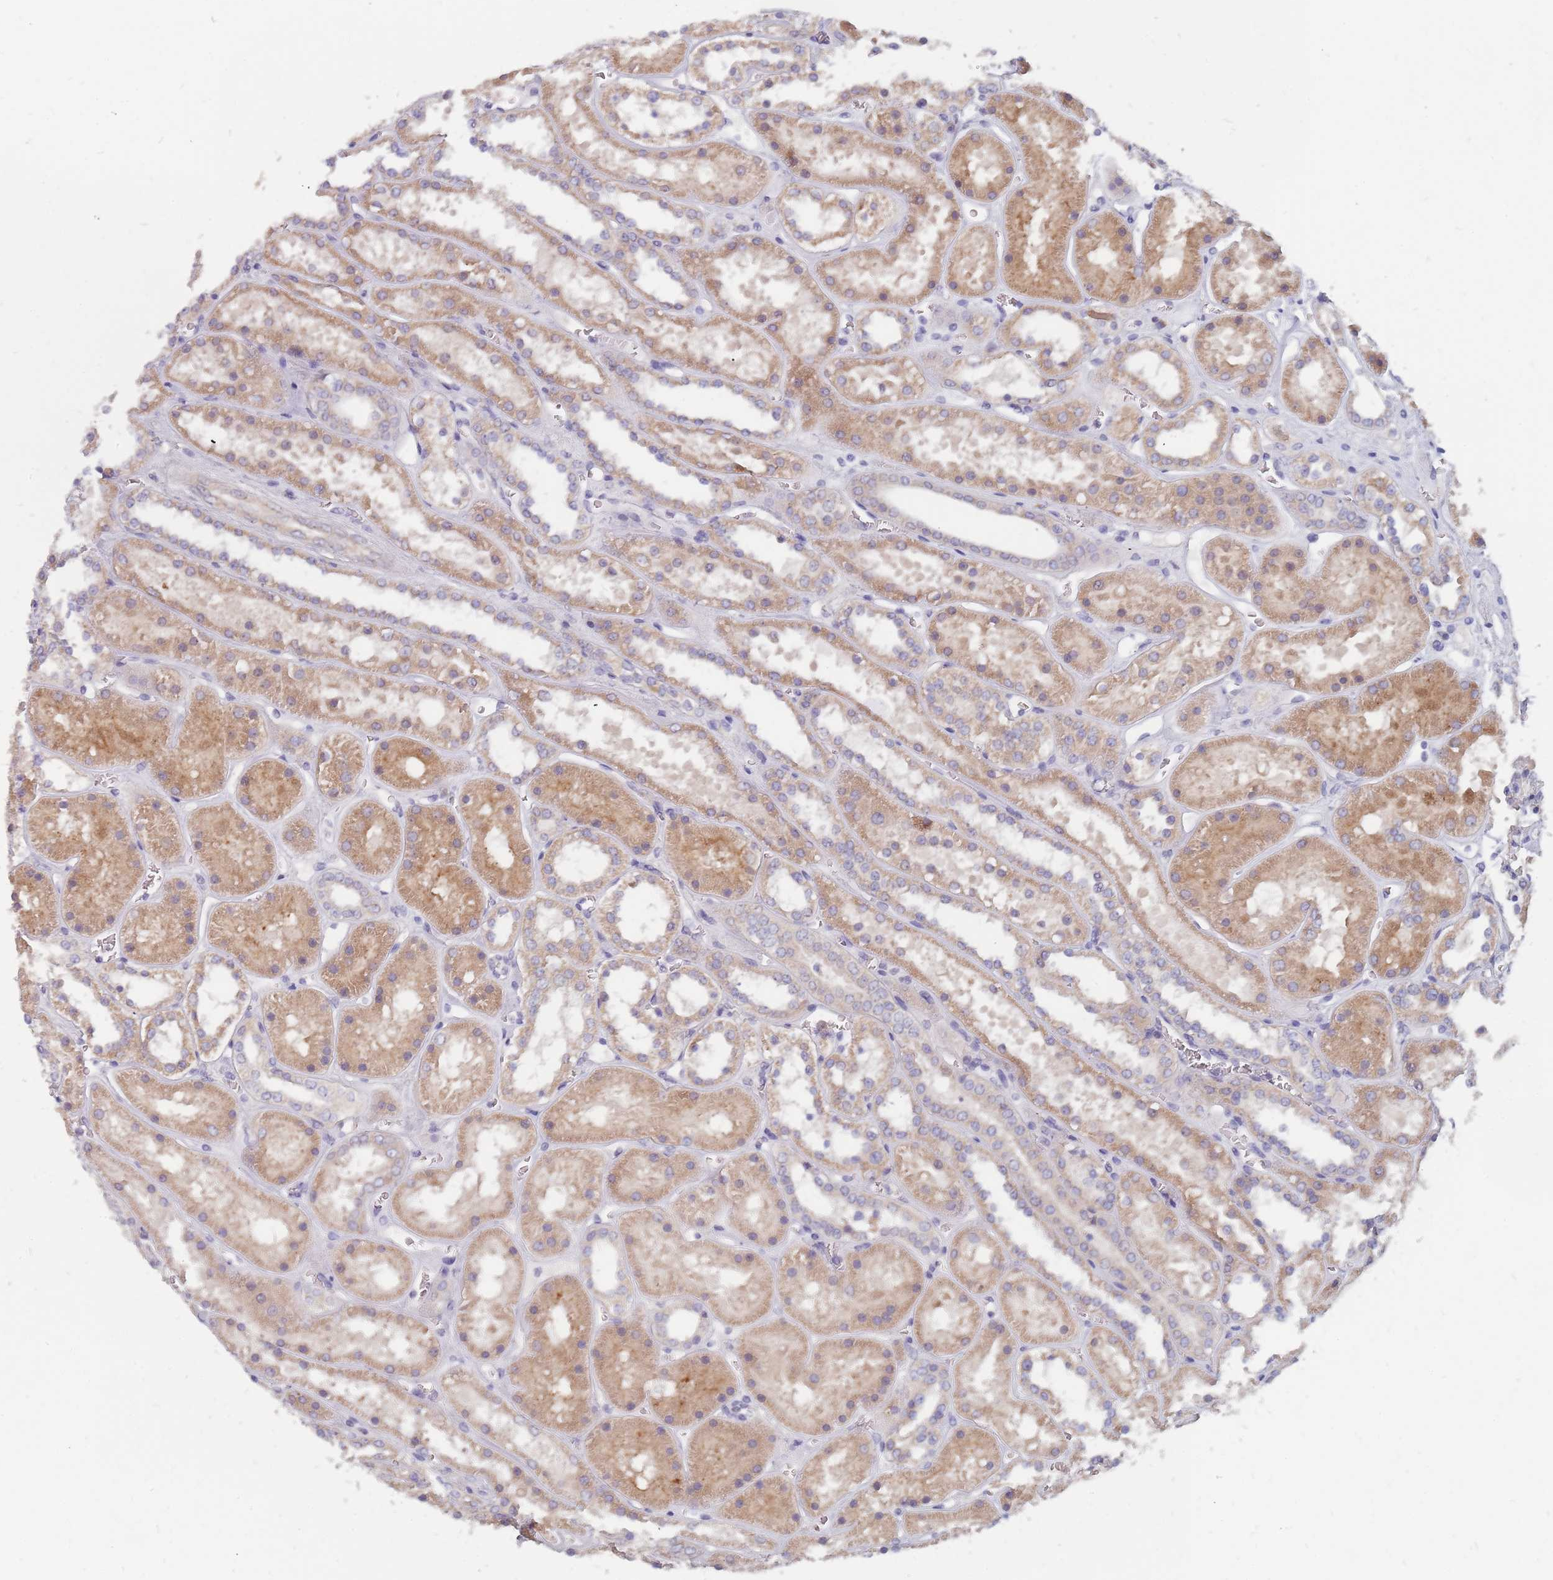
{"staining": {"intensity": "negative", "quantity": "none", "location": "none"}, "tissue": "kidney", "cell_type": "Cells in glomeruli", "image_type": "normal", "snomed": [{"axis": "morphology", "description": "Normal tissue, NOS"}, {"axis": "topography", "description": "Kidney"}], "caption": "Immunohistochemical staining of unremarkable kidney shows no significant expression in cells in glomeruli.", "gene": "CMTR2", "patient": {"sex": "female", "age": 41}}